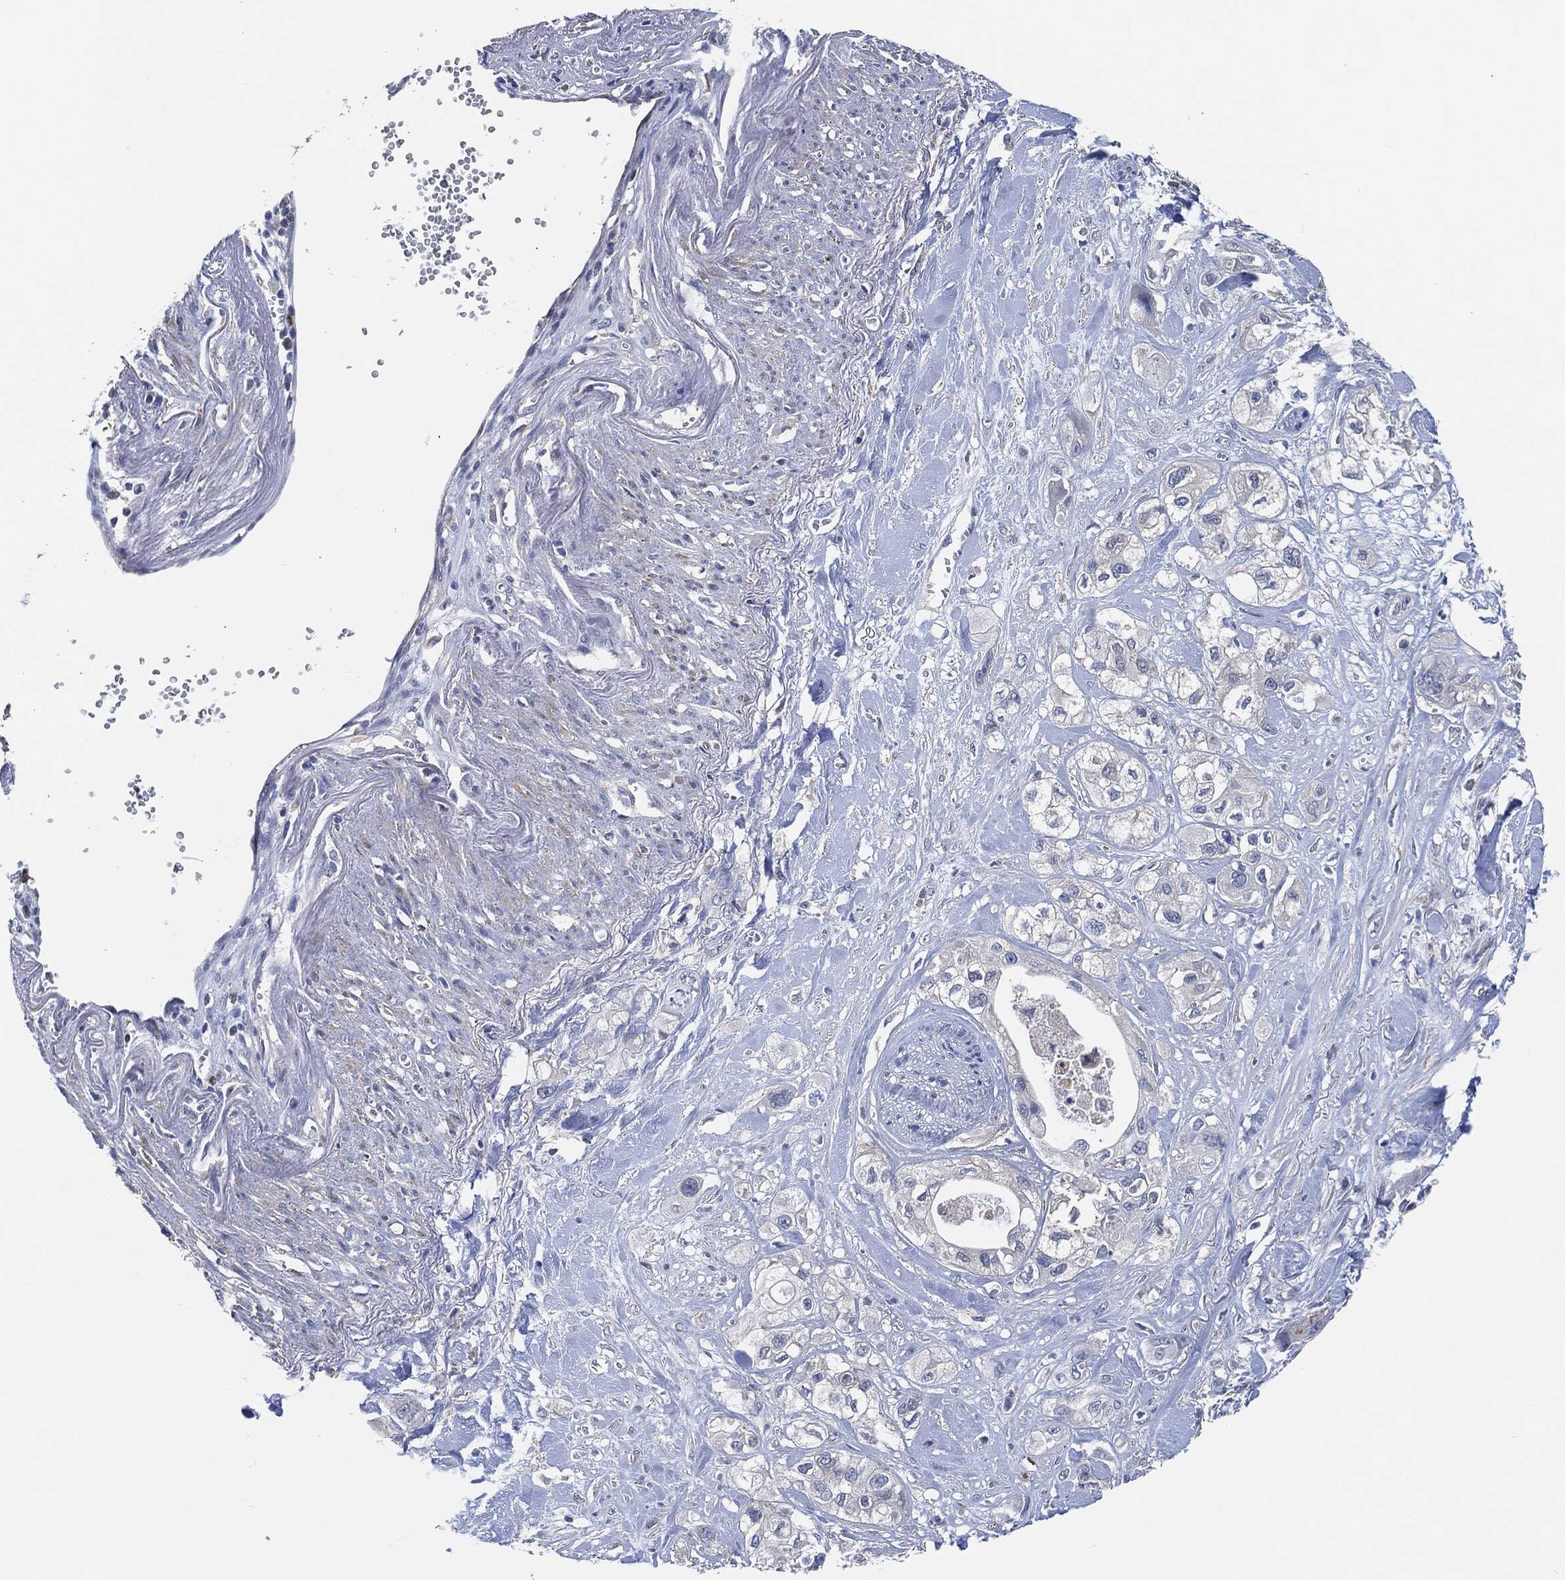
{"staining": {"intensity": "negative", "quantity": "none", "location": "none"}, "tissue": "pancreatic cancer", "cell_type": "Tumor cells", "image_type": "cancer", "snomed": [{"axis": "morphology", "description": "Adenocarcinoma, NOS"}, {"axis": "topography", "description": "Pancreas"}], "caption": "This is an immunohistochemistry micrograph of adenocarcinoma (pancreatic). There is no expression in tumor cells.", "gene": "VSIG4", "patient": {"sex": "male", "age": 72}}